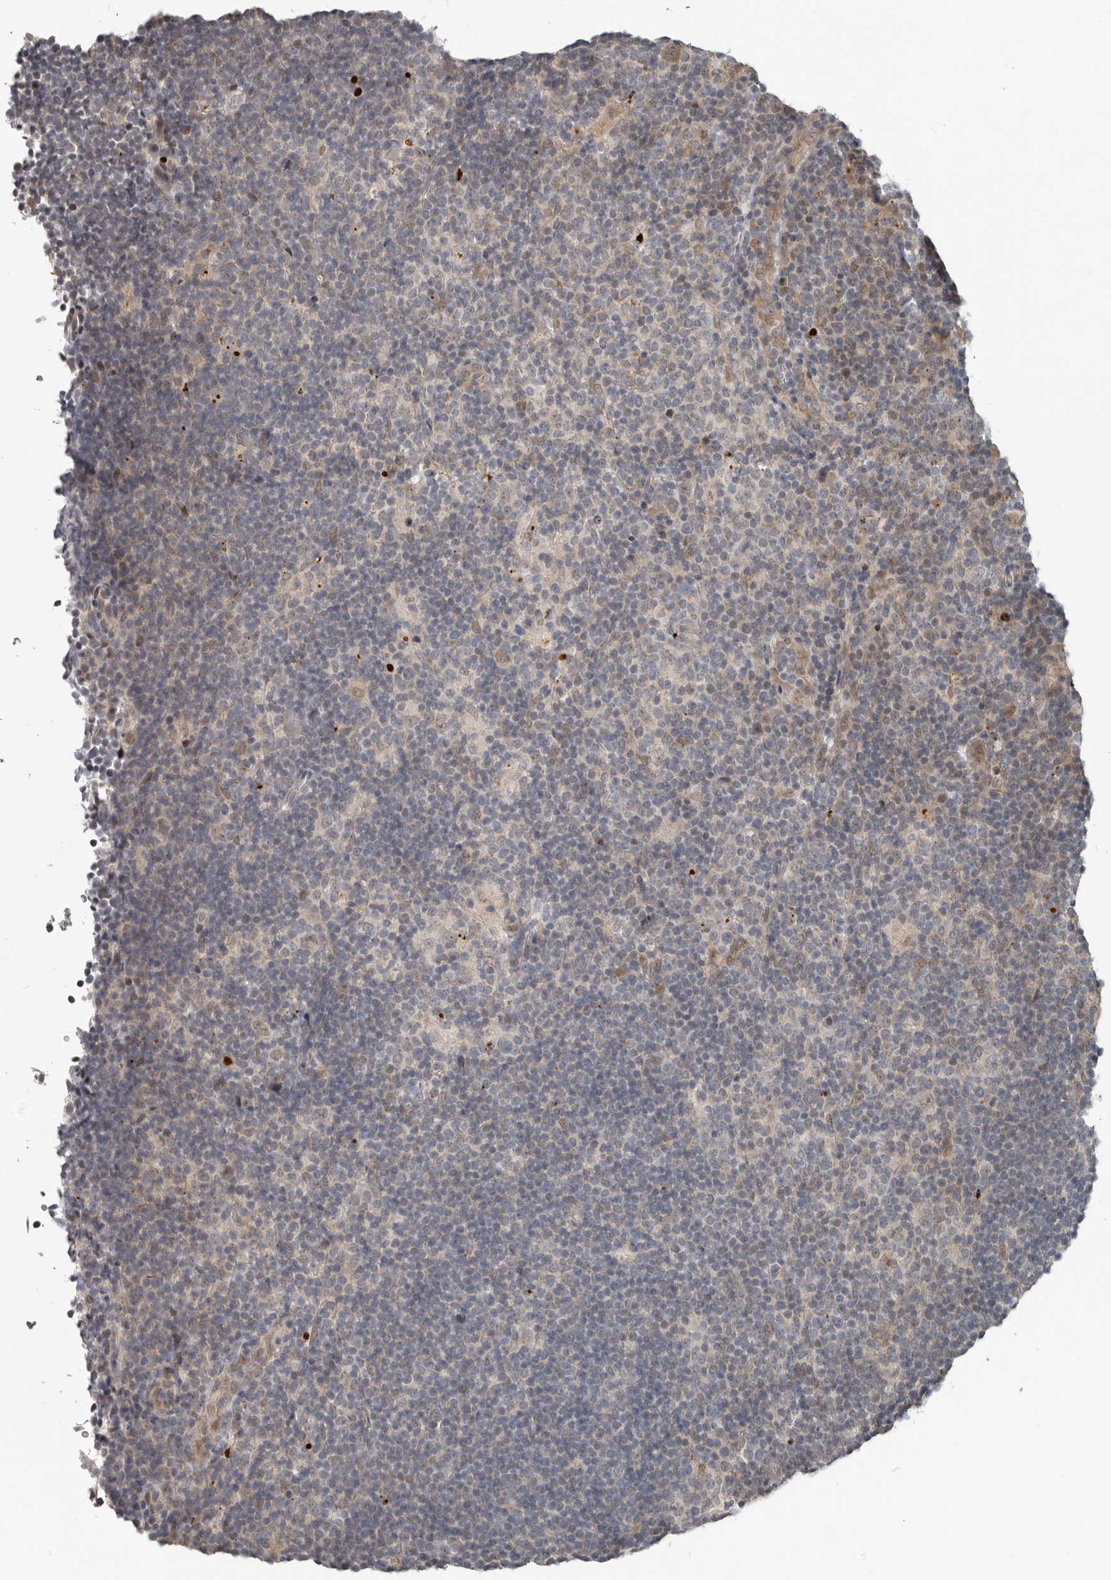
{"staining": {"intensity": "weak", "quantity": "25%-75%", "location": "cytoplasmic/membranous"}, "tissue": "lymphoma", "cell_type": "Tumor cells", "image_type": "cancer", "snomed": [{"axis": "morphology", "description": "Hodgkin's disease, NOS"}, {"axis": "topography", "description": "Lymph node"}], "caption": "Hodgkin's disease stained for a protein exhibits weak cytoplasmic/membranous positivity in tumor cells.", "gene": "APOL6", "patient": {"sex": "female", "age": 57}}